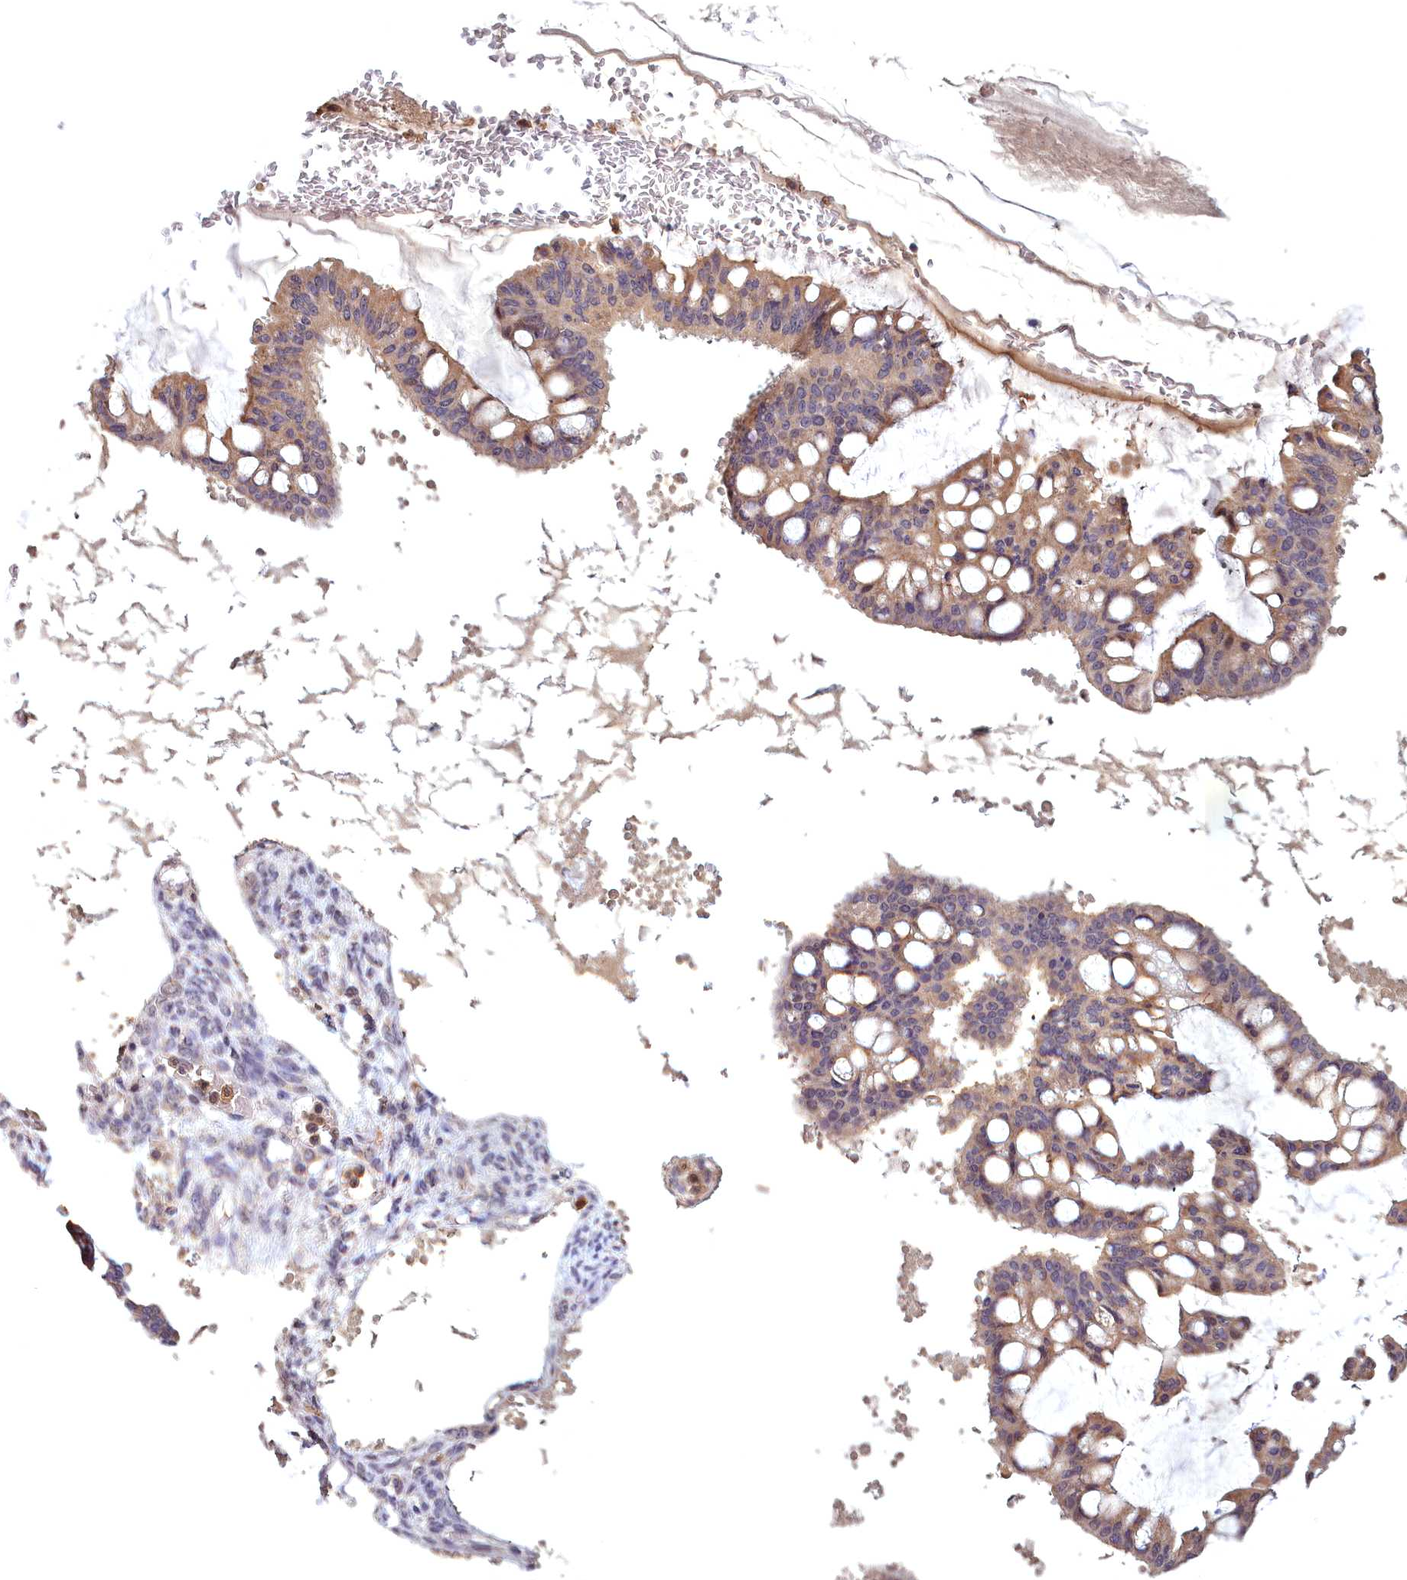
{"staining": {"intensity": "moderate", "quantity": ">75%", "location": "cytoplasmic/membranous"}, "tissue": "ovarian cancer", "cell_type": "Tumor cells", "image_type": "cancer", "snomed": [{"axis": "morphology", "description": "Cystadenocarcinoma, mucinous, NOS"}, {"axis": "topography", "description": "Ovary"}], "caption": "A medium amount of moderate cytoplasmic/membranous expression is identified in approximately >75% of tumor cells in mucinous cystadenocarcinoma (ovarian) tissue.", "gene": "EPB41L4B", "patient": {"sex": "female", "age": 73}}